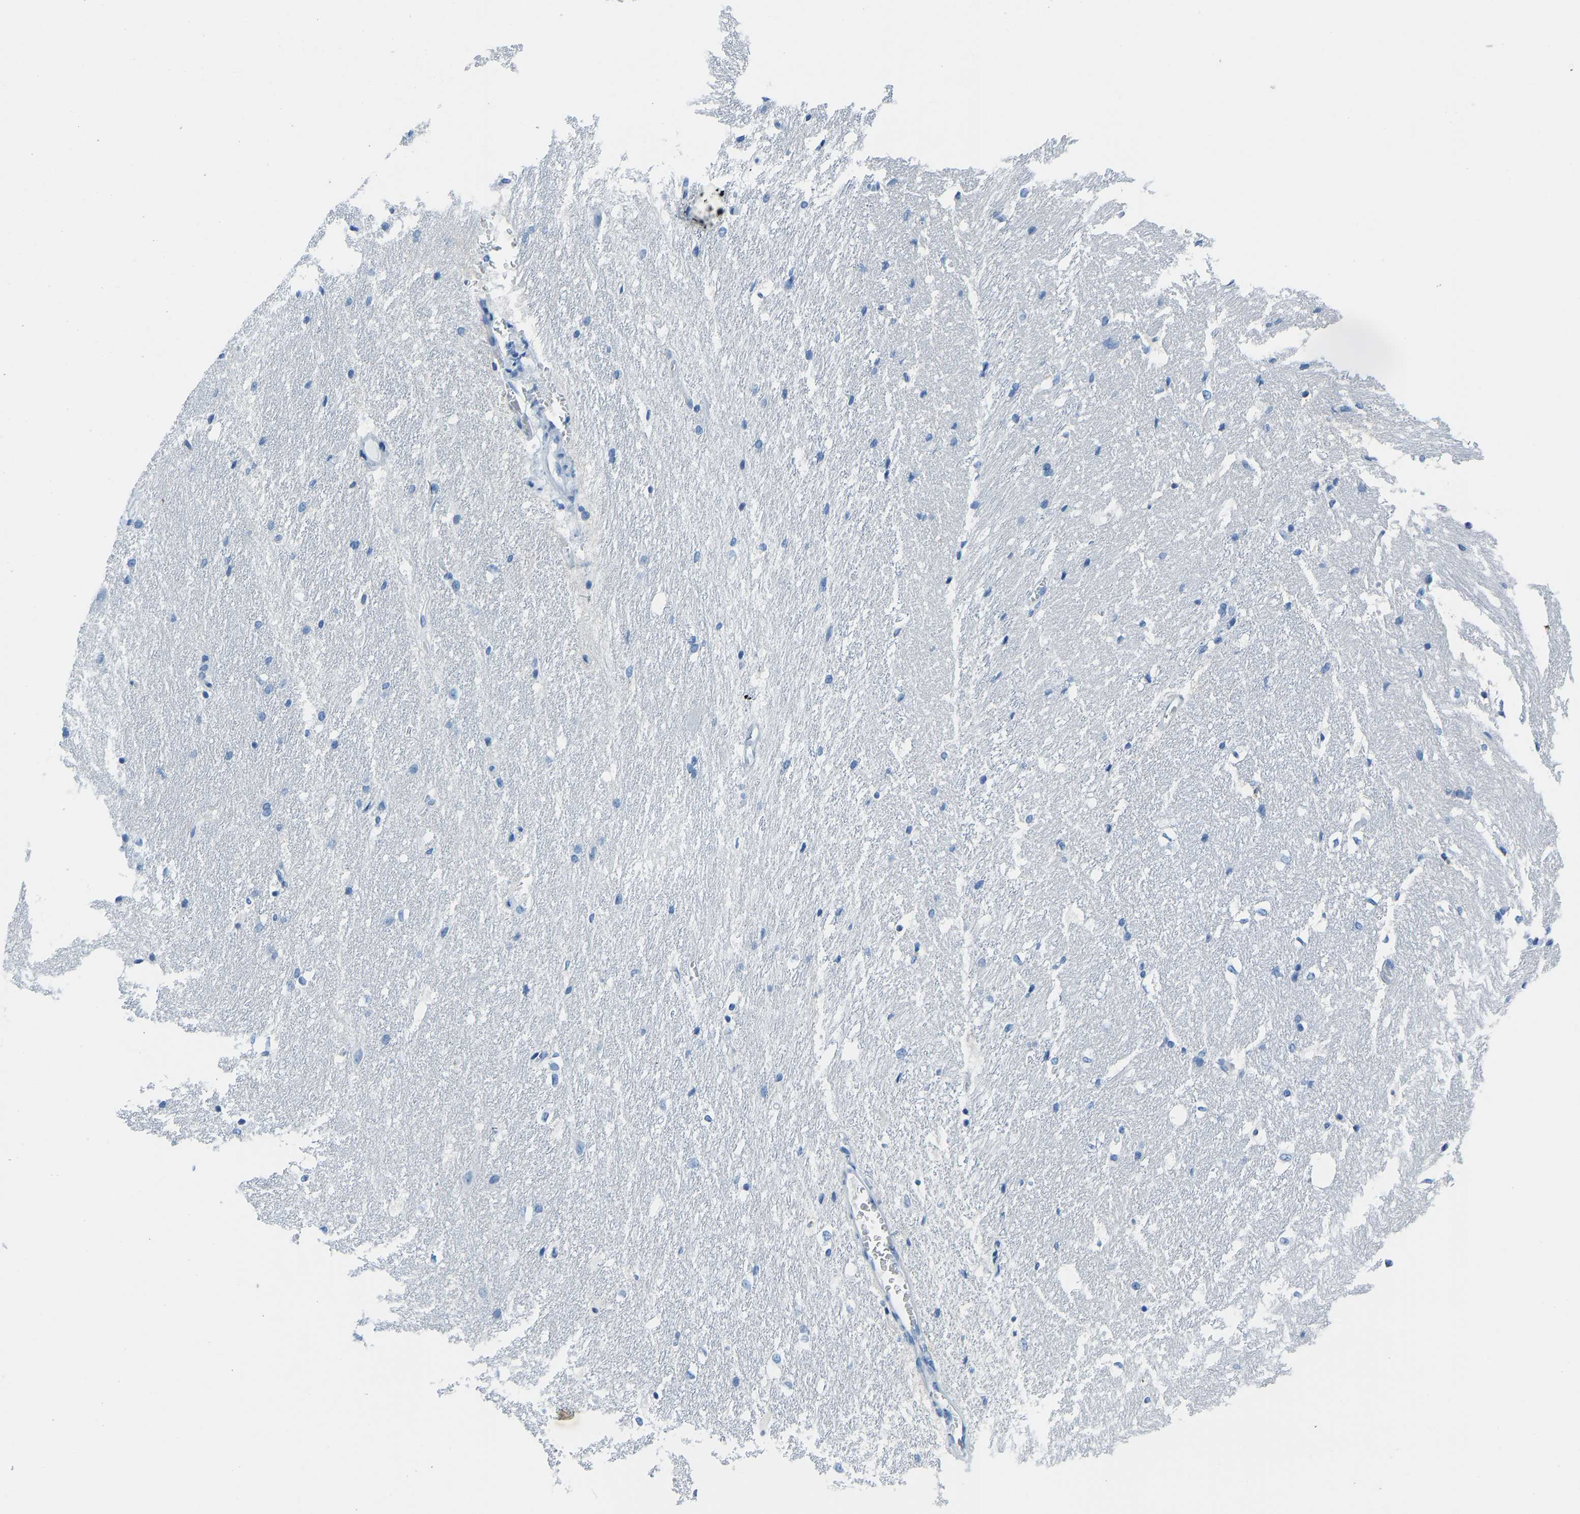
{"staining": {"intensity": "negative", "quantity": "none", "location": "none"}, "tissue": "hippocampus", "cell_type": "Glial cells", "image_type": "normal", "snomed": [{"axis": "morphology", "description": "Normal tissue, NOS"}, {"axis": "topography", "description": "Hippocampus"}], "caption": "Immunohistochemistry (IHC) micrograph of benign hippocampus stained for a protein (brown), which reveals no expression in glial cells.", "gene": "SERPINB3", "patient": {"sex": "female", "age": 19}}